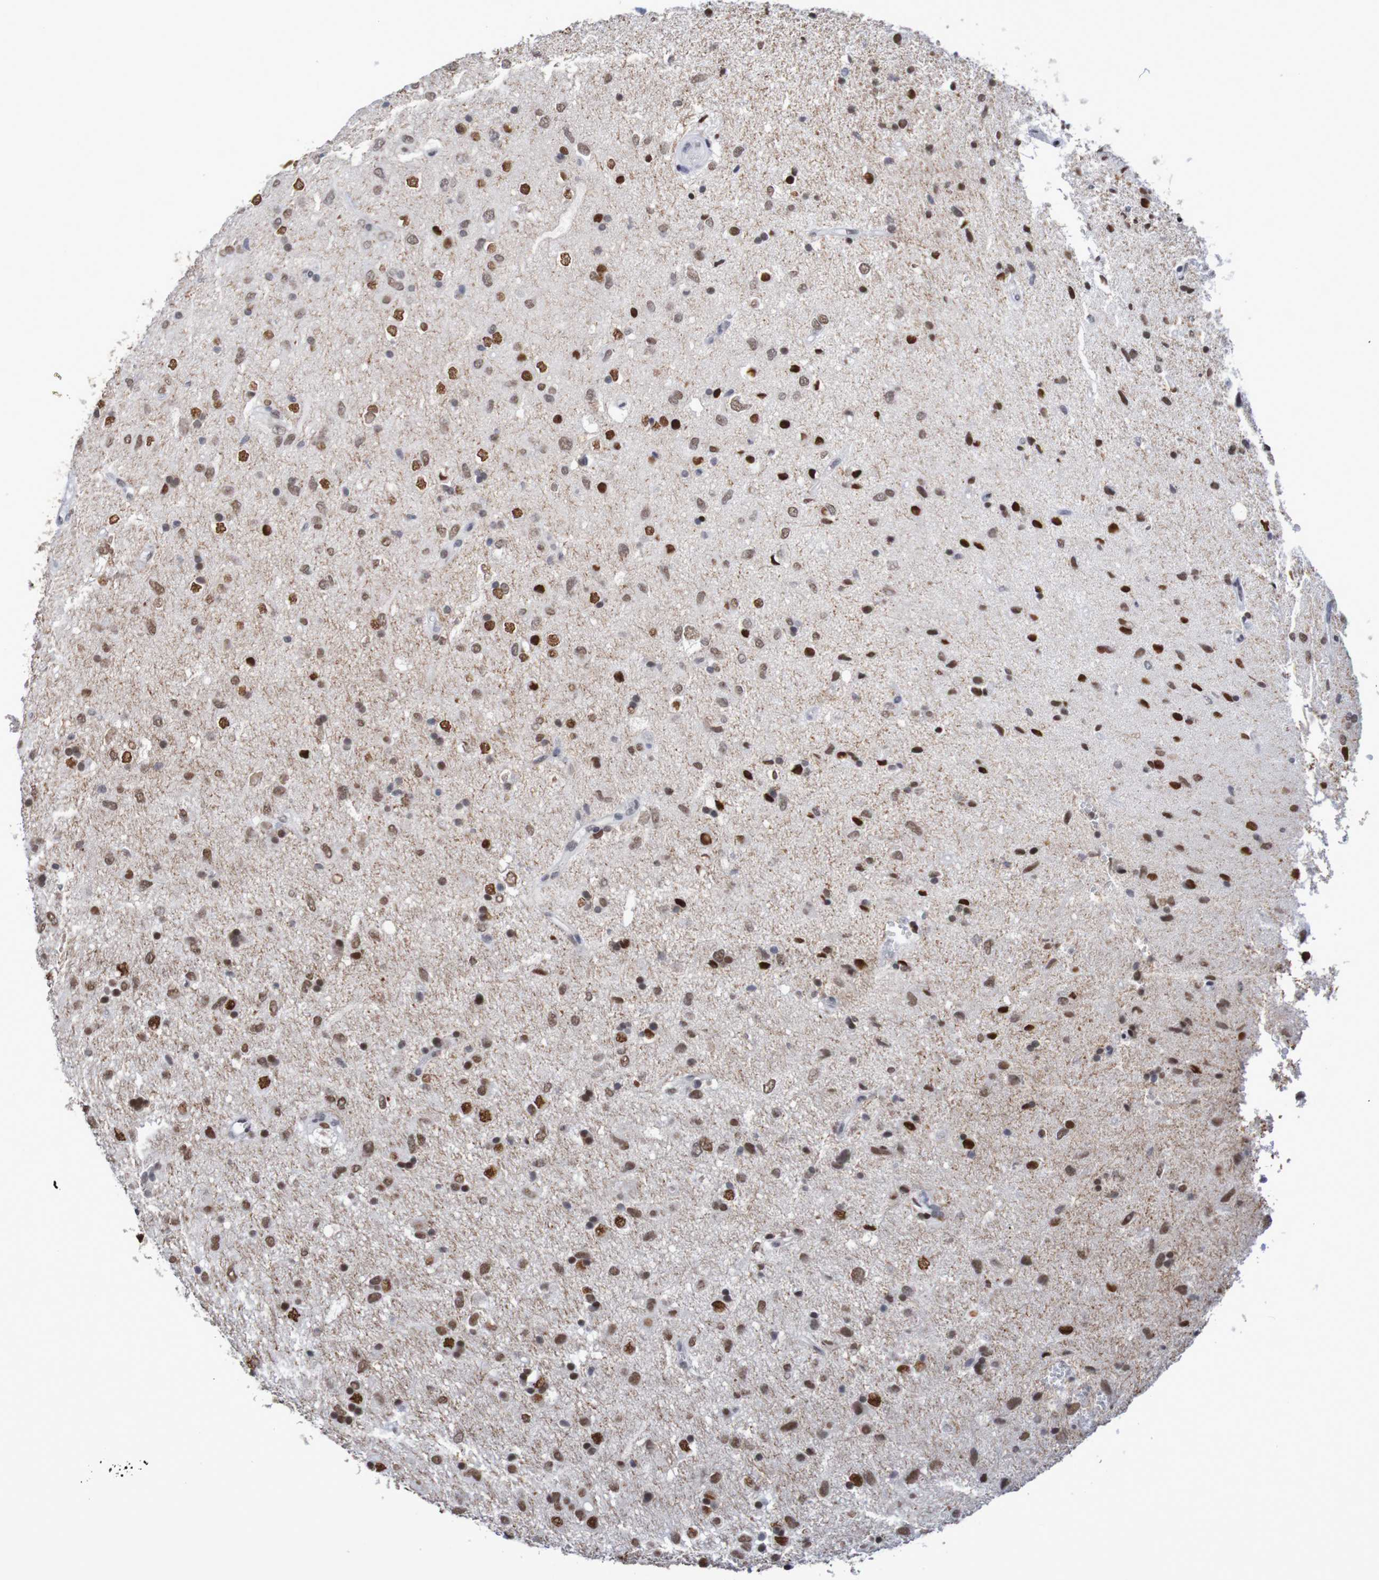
{"staining": {"intensity": "strong", "quantity": ">75%", "location": "nuclear"}, "tissue": "glioma", "cell_type": "Tumor cells", "image_type": "cancer", "snomed": [{"axis": "morphology", "description": "Glioma, malignant, Low grade"}, {"axis": "topography", "description": "Brain"}], "caption": "Low-grade glioma (malignant) was stained to show a protein in brown. There is high levels of strong nuclear staining in about >75% of tumor cells.", "gene": "MRTFB", "patient": {"sex": "male", "age": 77}}